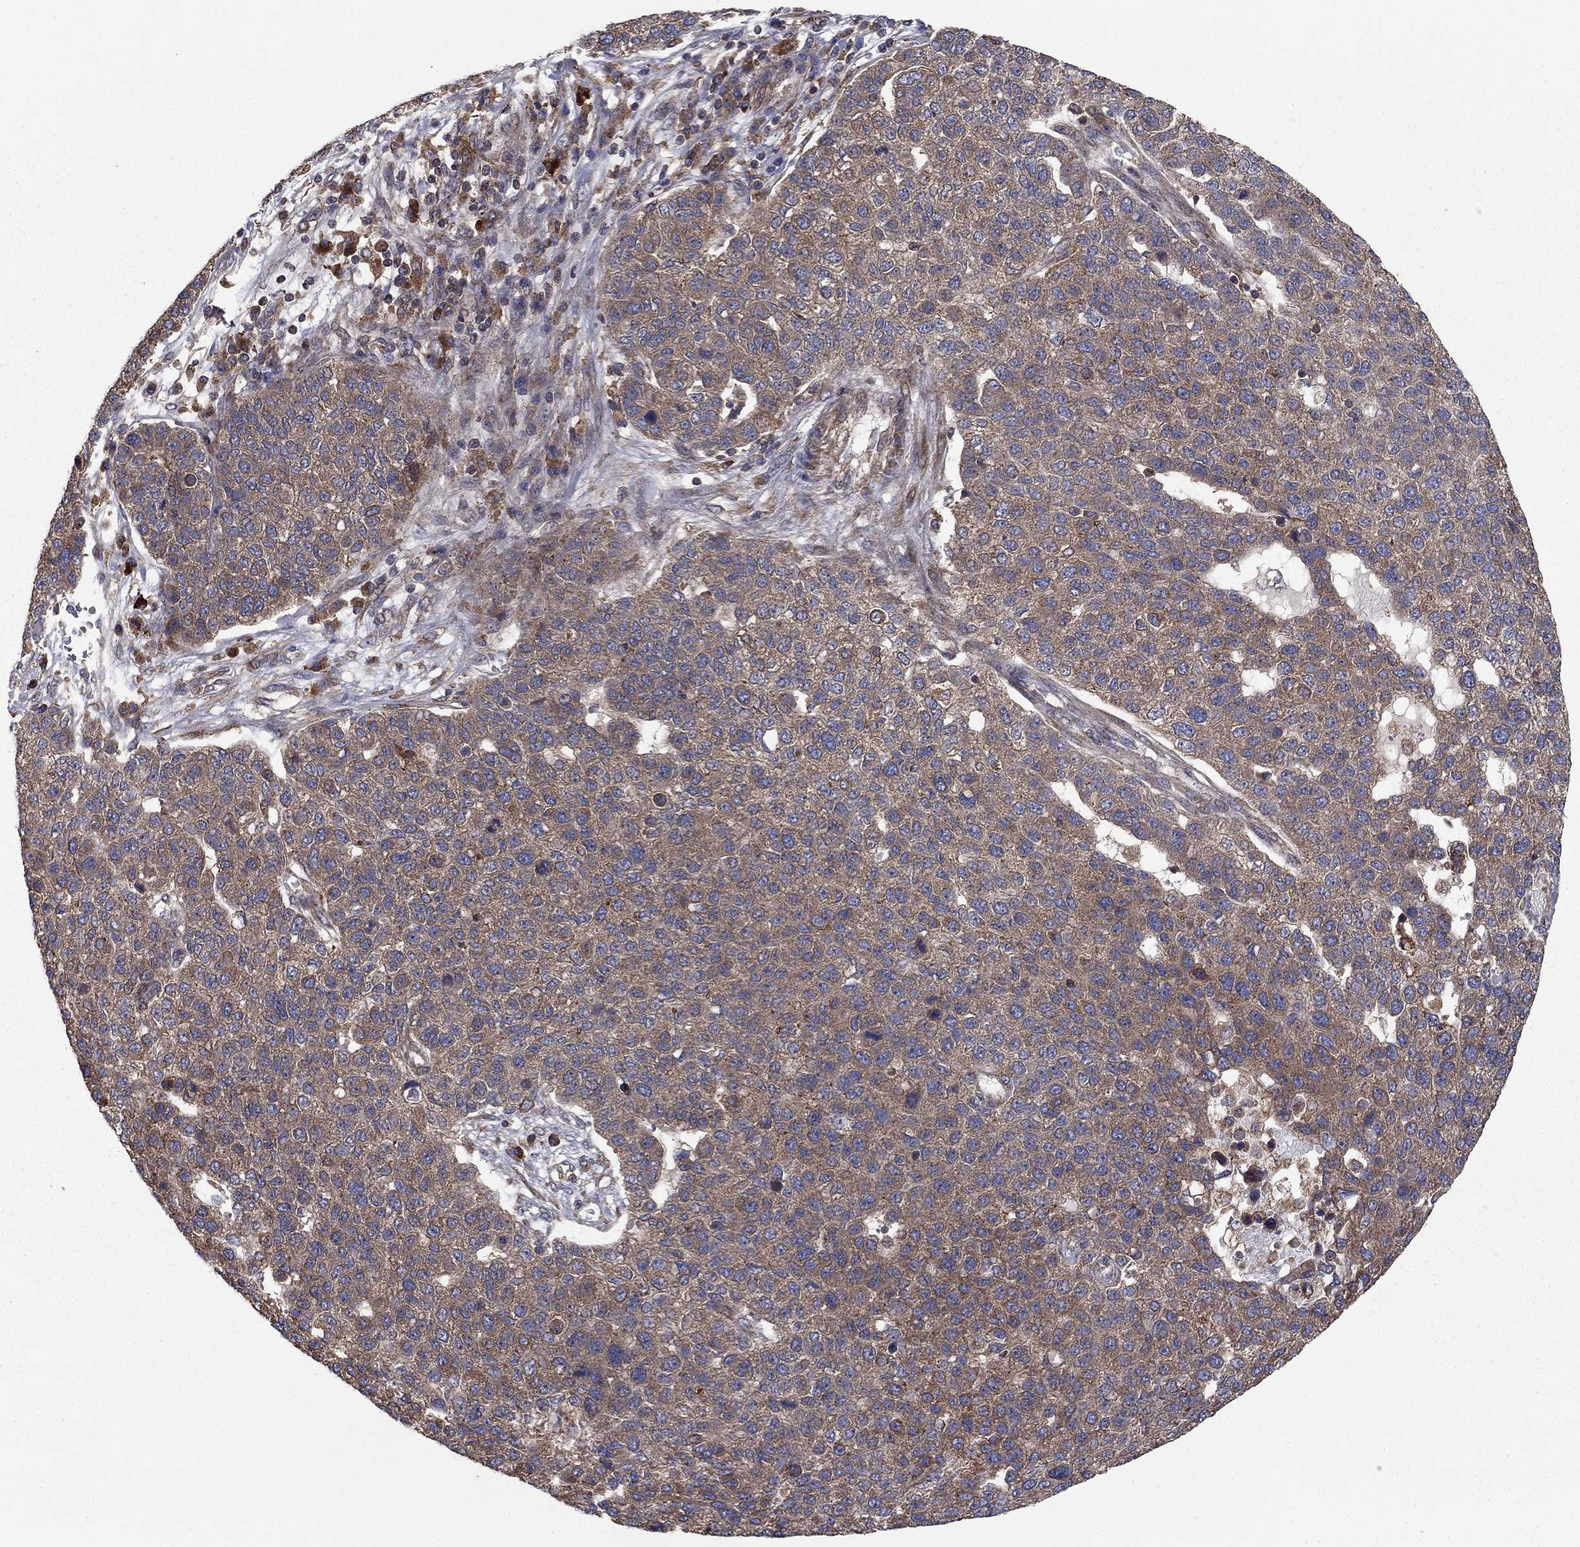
{"staining": {"intensity": "moderate", "quantity": ">75%", "location": "cytoplasmic/membranous"}, "tissue": "pancreatic cancer", "cell_type": "Tumor cells", "image_type": "cancer", "snomed": [{"axis": "morphology", "description": "Adenocarcinoma, NOS"}, {"axis": "topography", "description": "Pancreas"}], "caption": "The photomicrograph shows staining of adenocarcinoma (pancreatic), revealing moderate cytoplasmic/membranous protein positivity (brown color) within tumor cells. The staining is performed using DAB (3,3'-diaminobenzidine) brown chromogen to label protein expression. The nuclei are counter-stained blue using hematoxylin.", "gene": "BABAM2", "patient": {"sex": "female", "age": 61}}